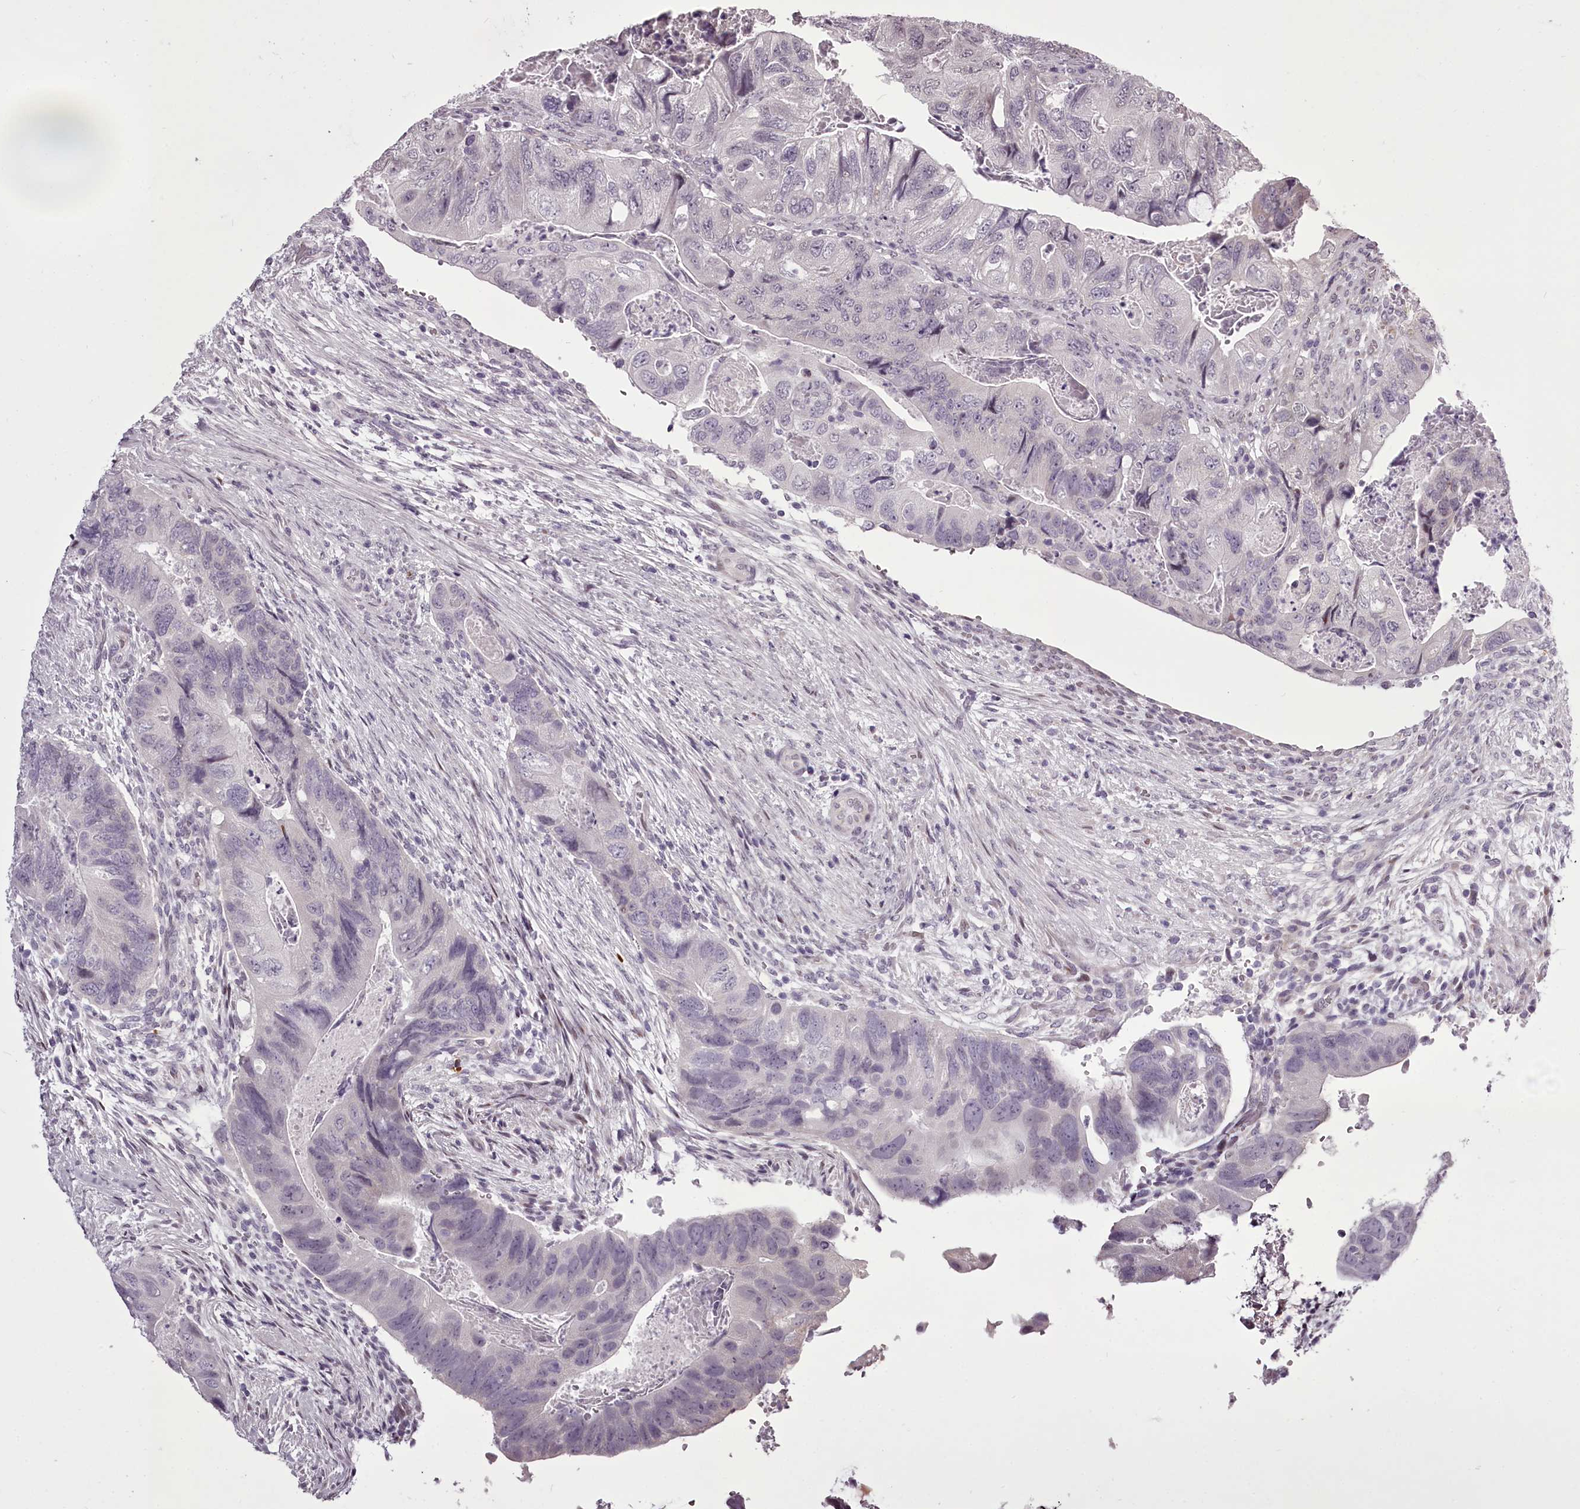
{"staining": {"intensity": "negative", "quantity": "none", "location": "none"}, "tissue": "colorectal cancer", "cell_type": "Tumor cells", "image_type": "cancer", "snomed": [{"axis": "morphology", "description": "Adenocarcinoma, NOS"}, {"axis": "topography", "description": "Rectum"}], "caption": "There is no significant staining in tumor cells of colorectal cancer. The staining is performed using DAB (3,3'-diaminobenzidine) brown chromogen with nuclei counter-stained in using hematoxylin.", "gene": "C1orf56", "patient": {"sex": "male", "age": 63}}